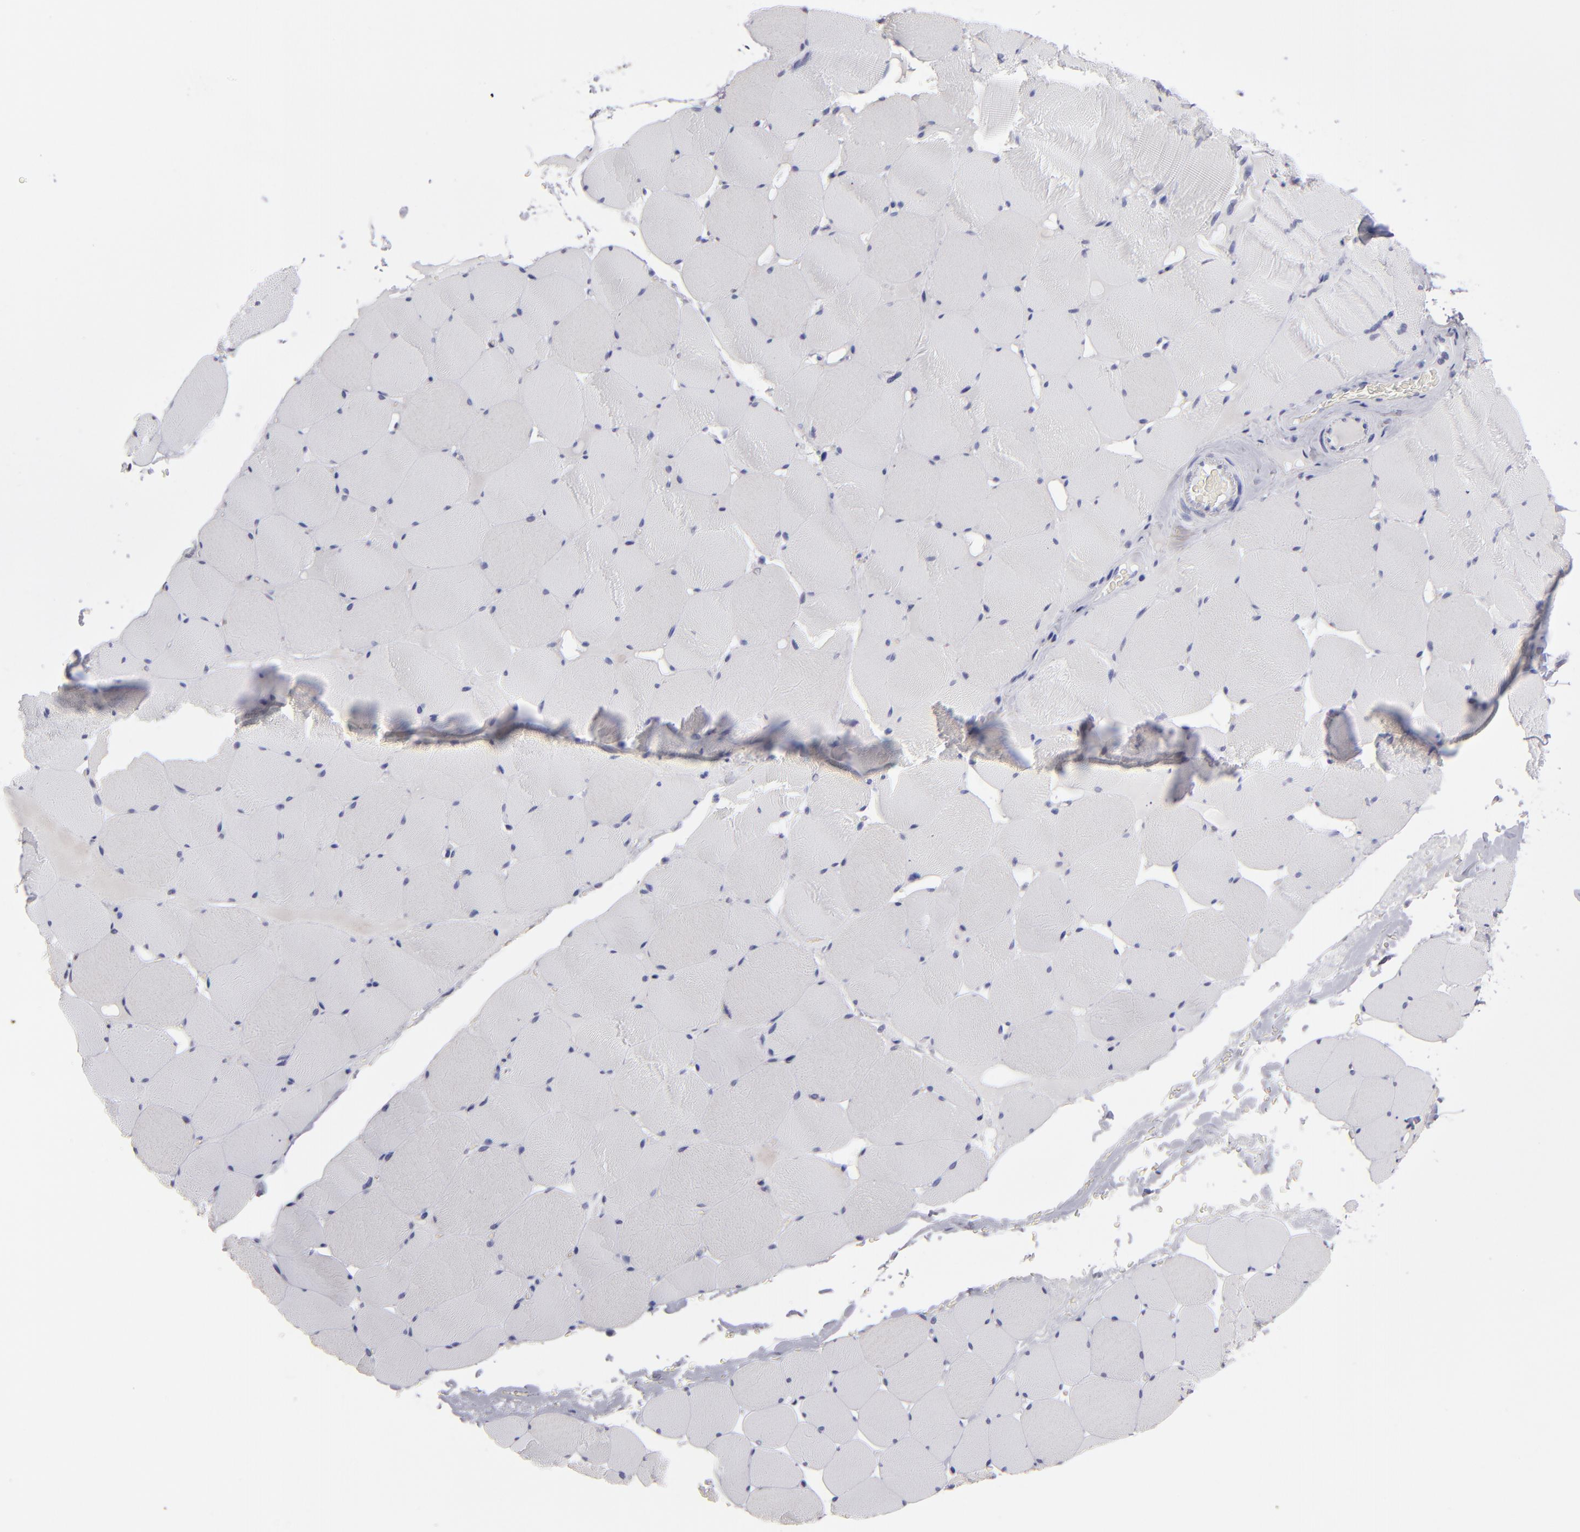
{"staining": {"intensity": "negative", "quantity": "none", "location": "none"}, "tissue": "skeletal muscle", "cell_type": "Myocytes", "image_type": "normal", "snomed": [{"axis": "morphology", "description": "Normal tissue, NOS"}, {"axis": "topography", "description": "Skeletal muscle"}], "caption": "A high-resolution image shows immunohistochemistry staining of unremarkable skeletal muscle, which shows no significant expression in myocytes.", "gene": "ALDOB", "patient": {"sex": "male", "age": 62}}